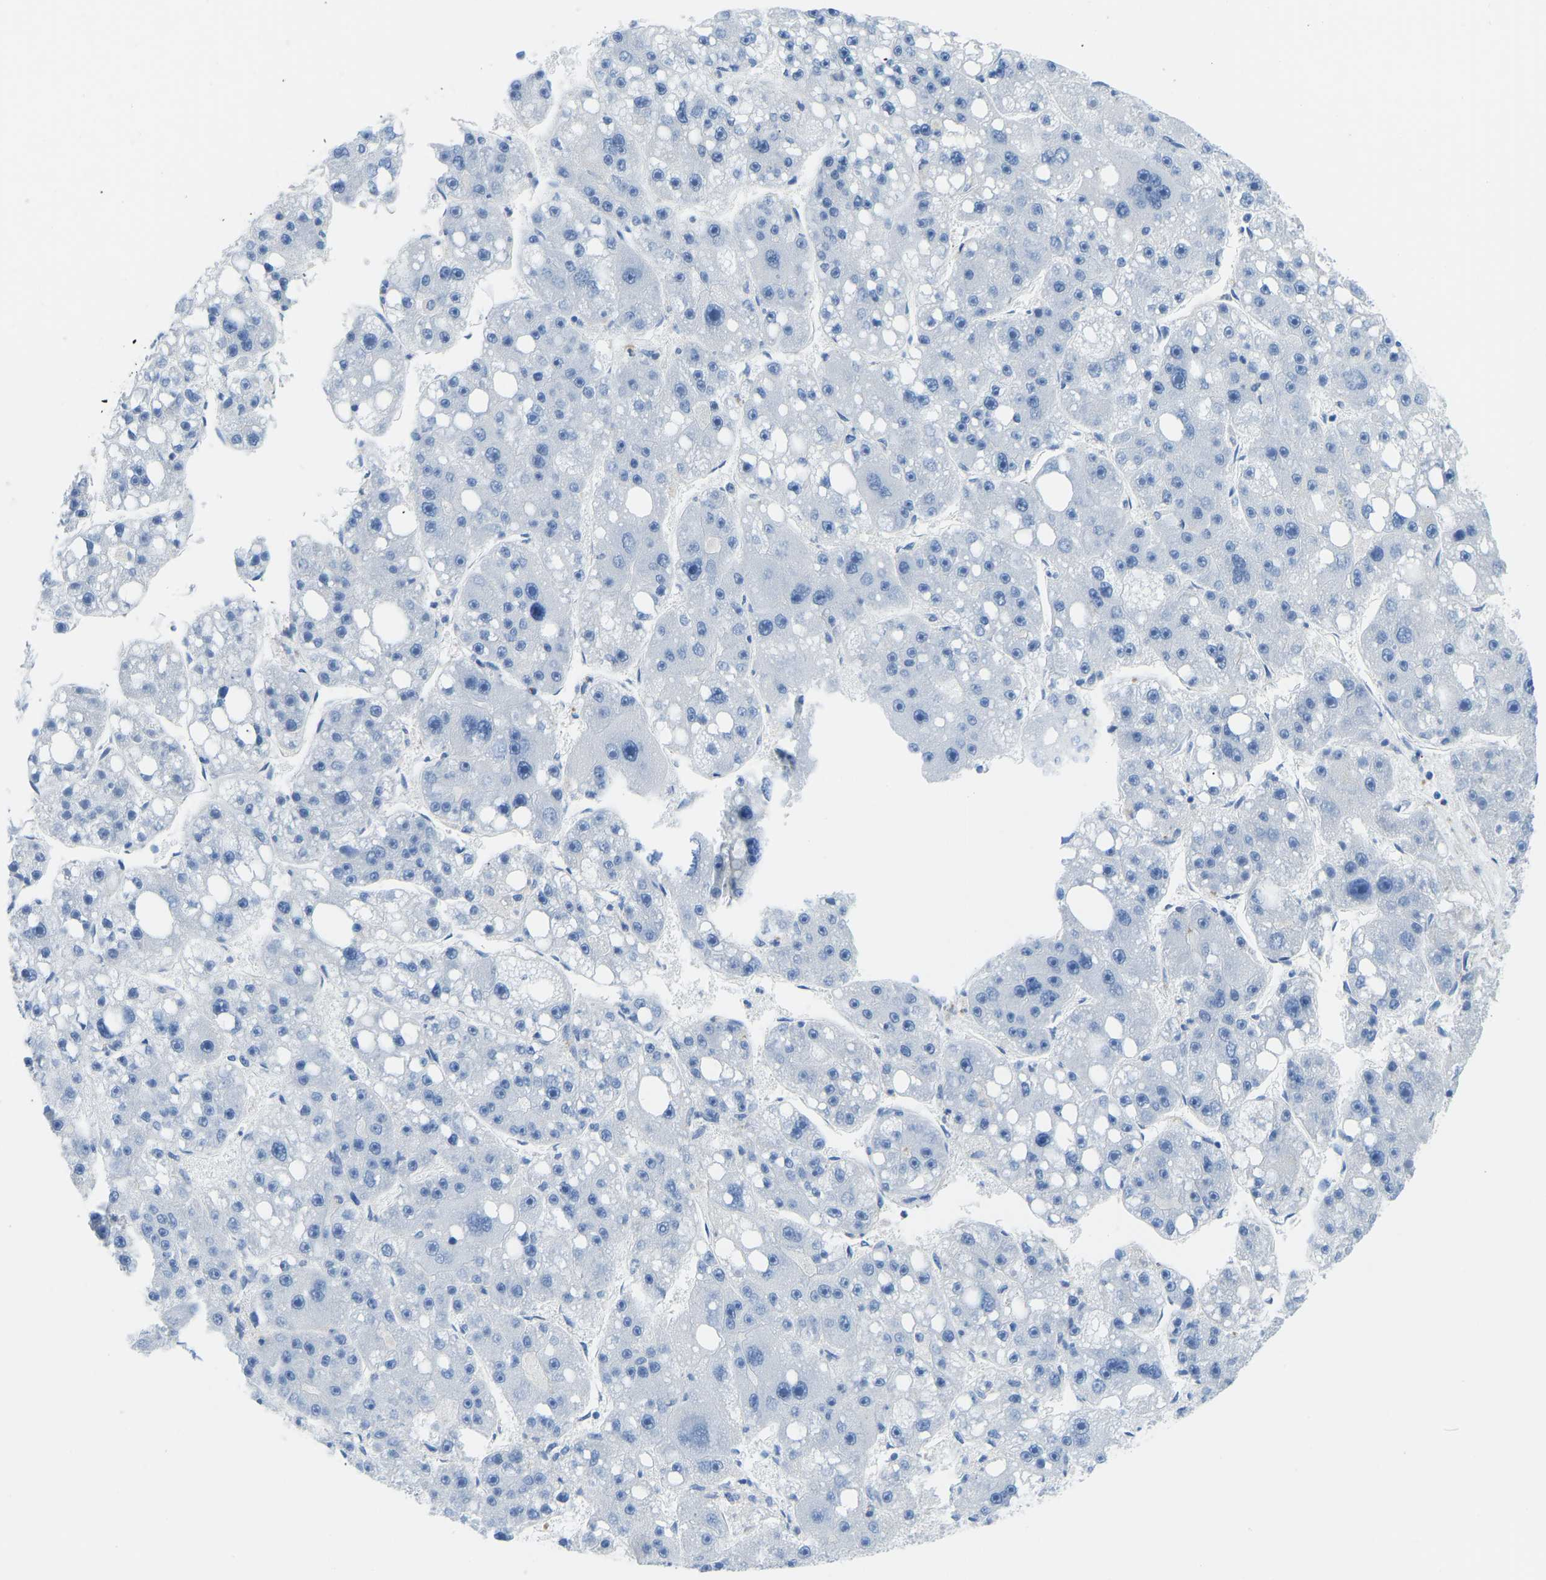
{"staining": {"intensity": "negative", "quantity": "none", "location": "none"}, "tissue": "liver cancer", "cell_type": "Tumor cells", "image_type": "cancer", "snomed": [{"axis": "morphology", "description": "Carcinoma, Hepatocellular, NOS"}, {"axis": "topography", "description": "Liver"}], "caption": "This histopathology image is of liver hepatocellular carcinoma stained with immunohistochemistry (IHC) to label a protein in brown with the nuclei are counter-stained blue. There is no staining in tumor cells.", "gene": "COL15A1", "patient": {"sex": "female", "age": 61}}